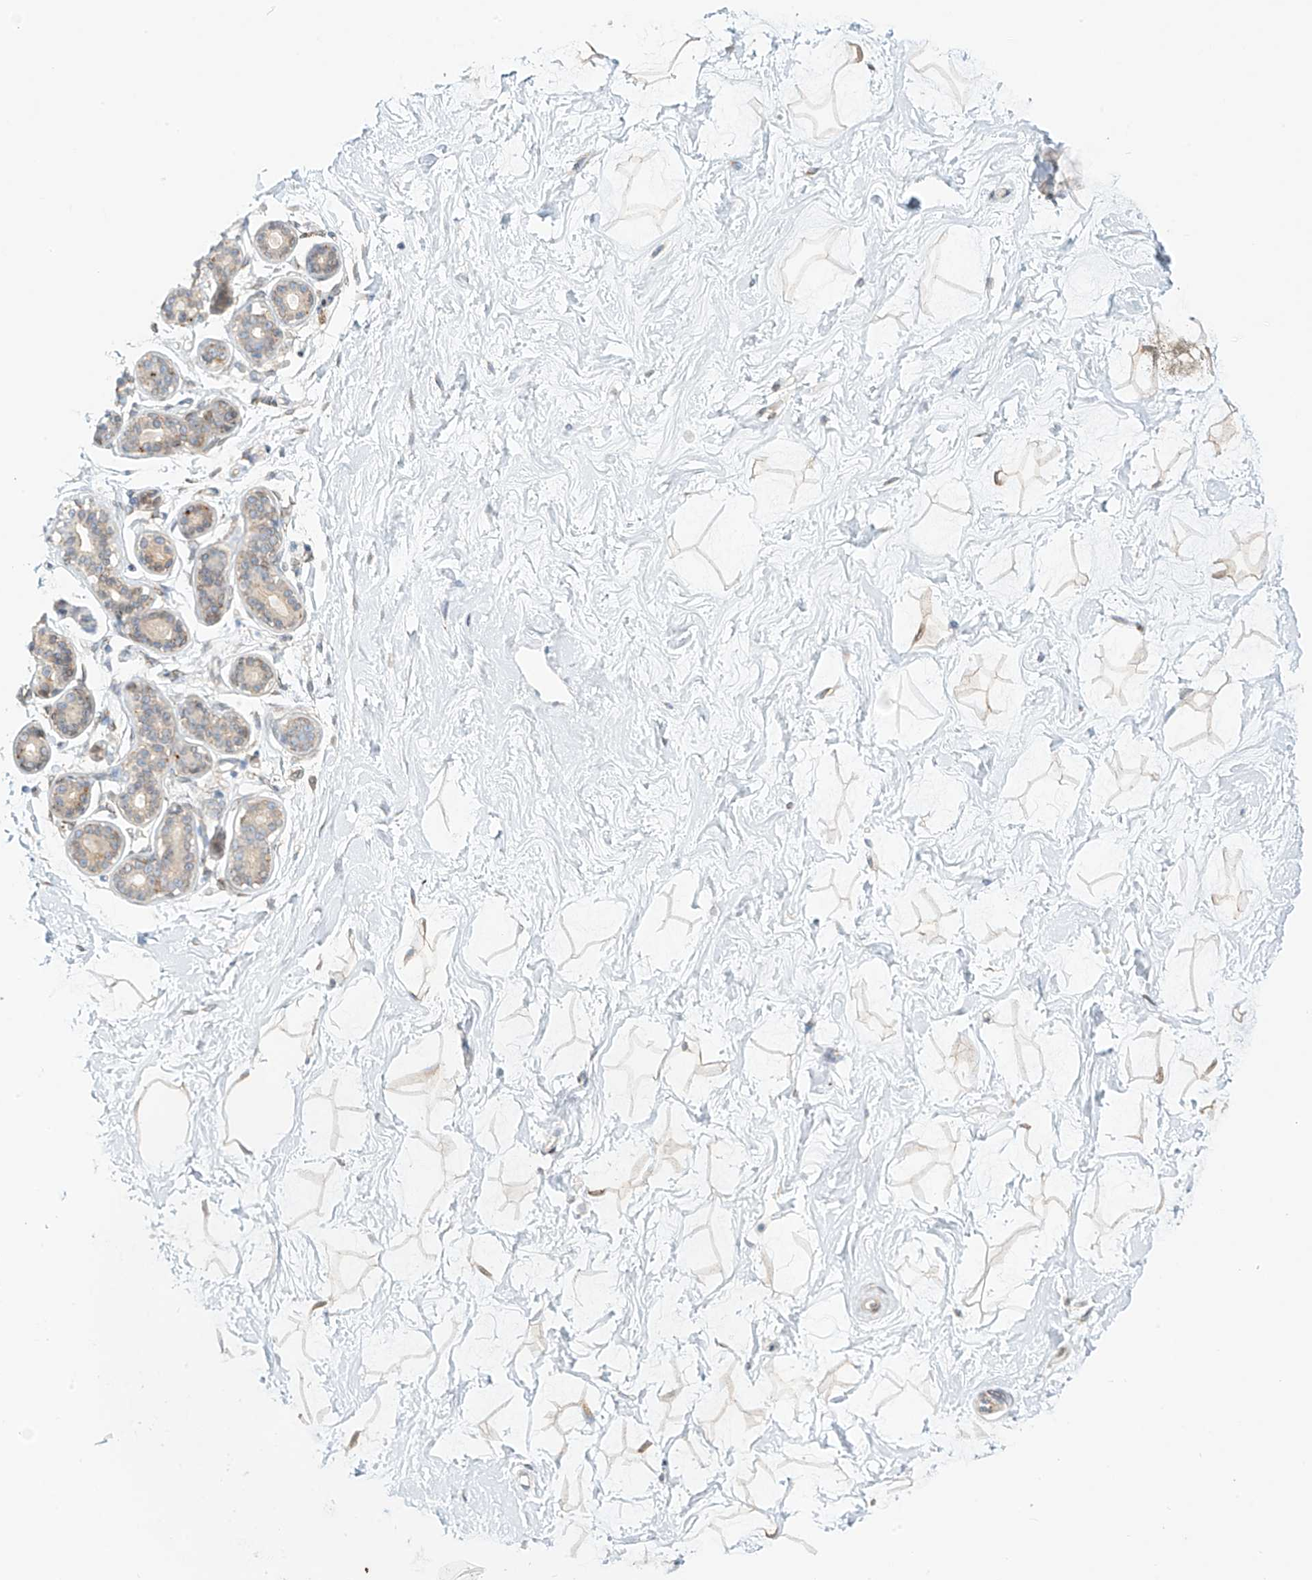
{"staining": {"intensity": "negative", "quantity": "none", "location": "none"}, "tissue": "breast", "cell_type": "Adipocytes", "image_type": "normal", "snomed": [{"axis": "morphology", "description": "Normal tissue, NOS"}, {"axis": "morphology", "description": "Adenoma, NOS"}, {"axis": "topography", "description": "Breast"}], "caption": "This is a micrograph of immunohistochemistry (IHC) staining of unremarkable breast, which shows no expression in adipocytes.", "gene": "PCYOX1", "patient": {"sex": "female", "age": 23}}